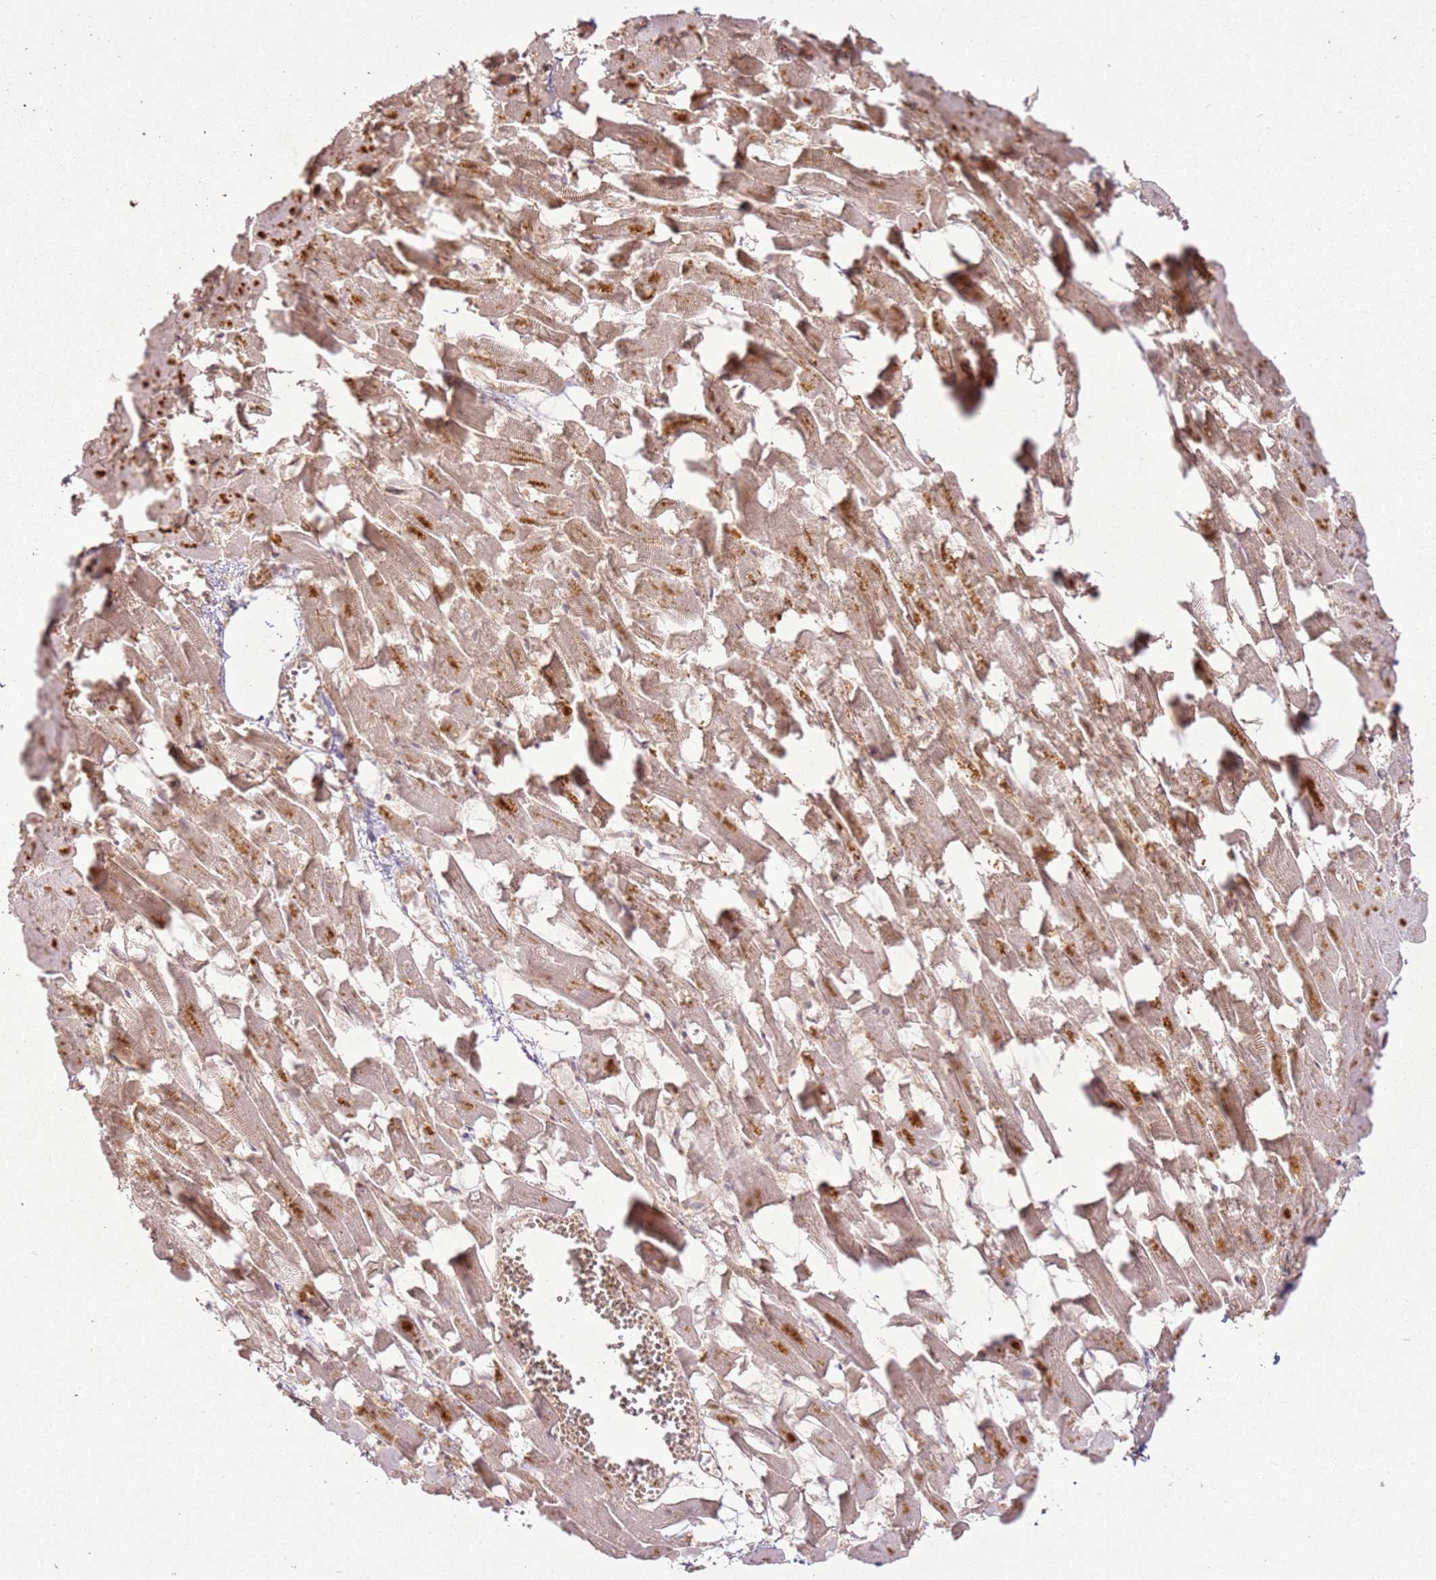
{"staining": {"intensity": "moderate", "quantity": ">75%", "location": "cytoplasmic/membranous"}, "tissue": "heart muscle", "cell_type": "Cardiomyocytes", "image_type": "normal", "snomed": [{"axis": "morphology", "description": "Normal tissue, NOS"}, {"axis": "topography", "description": "Heart"}], "caption": "A brown stain highlights moderate cytoplasmic/membranous expression of a protein in cardiomyocytes of normal human heart muscle.", "gene": "ZNF776", "patient": {"sex": "female", "age": 64}}